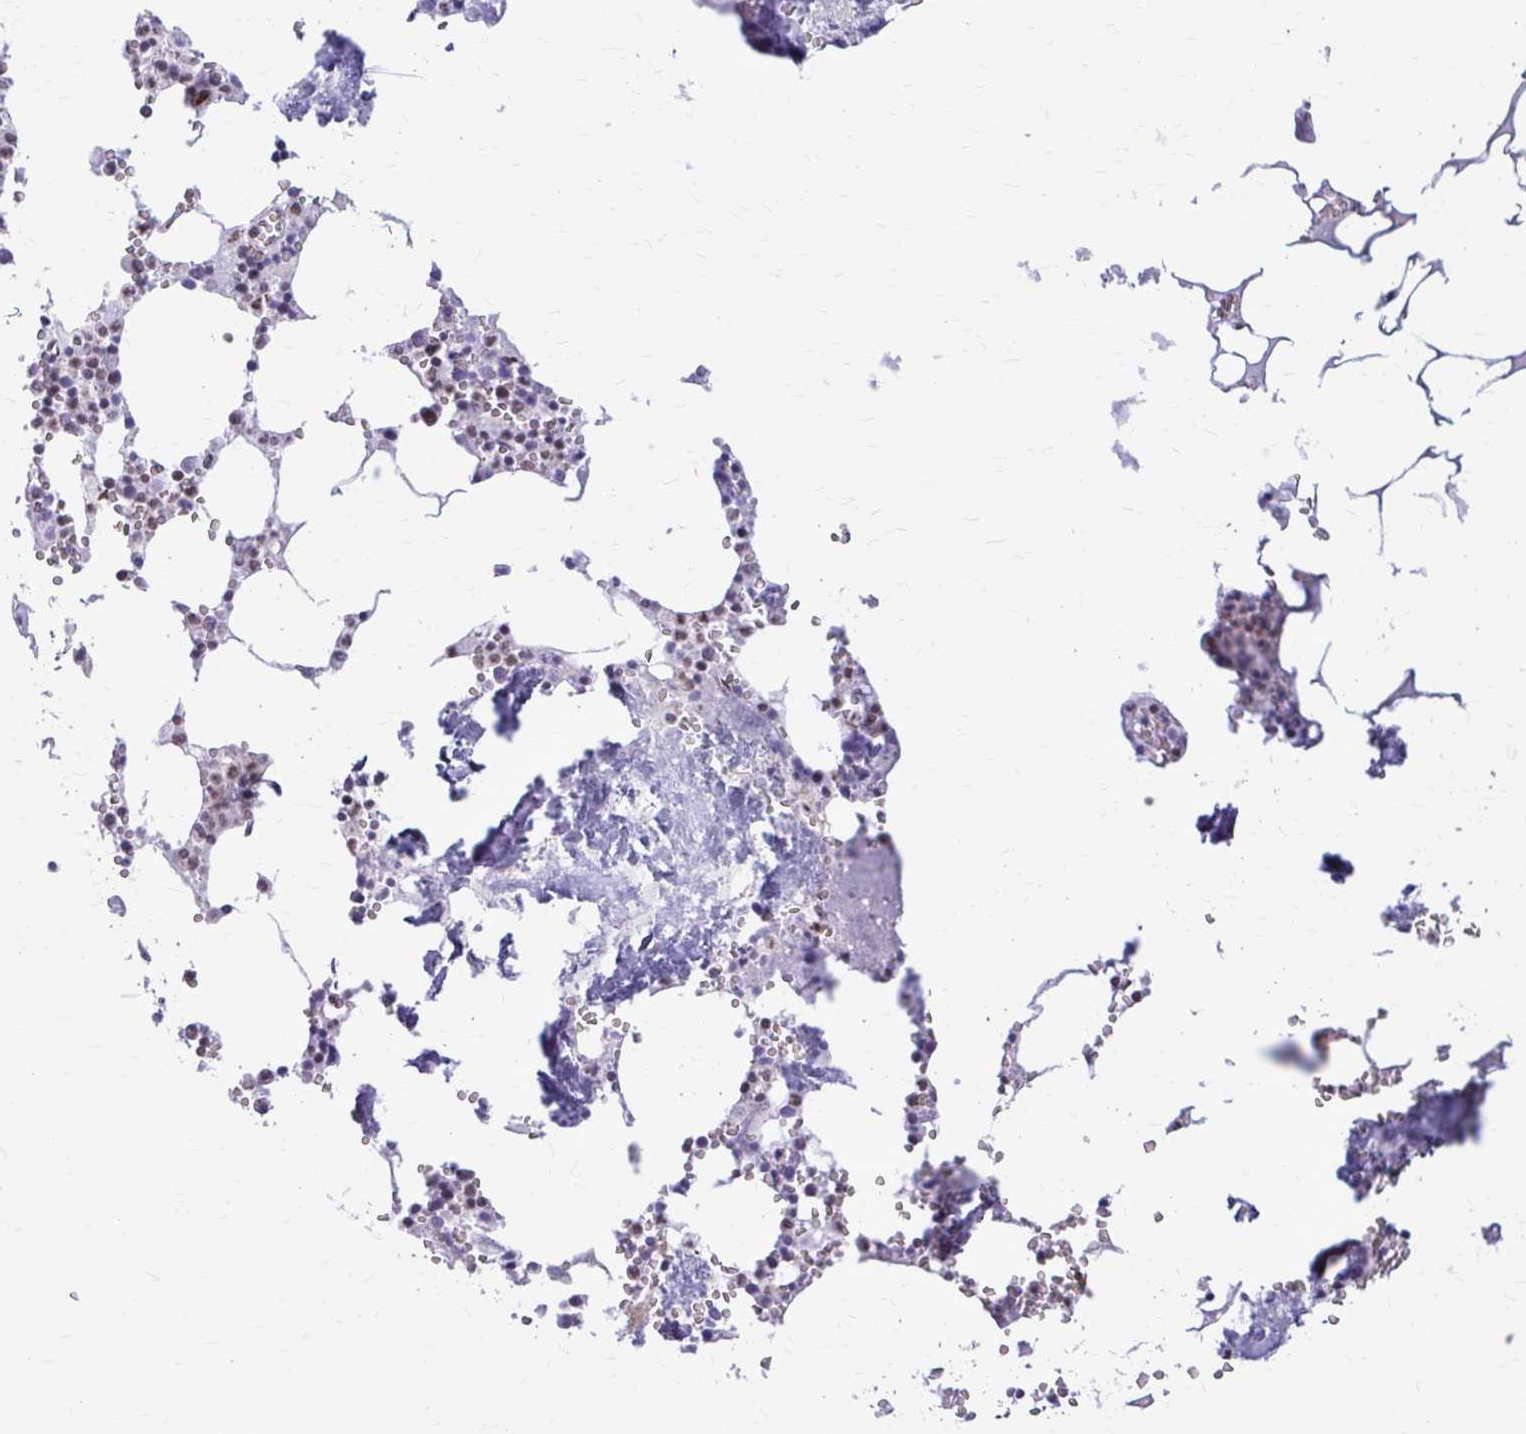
{"staining": {"intensity": "weak", "quantity": "25%-75%", "location": "nuclear"}, "tissue": "bone marrow", "cell_type": "Hematopoietic cells", "image_type": "normal", "snomed": [{"axis": "morphology", "description": "Normal tissue, NOS"}, {"axis": "topography", "description": "Bone marrow"}], "caption": "This image shows immunohistochemistry (IHC) staining of benign human bone marrow, with low weak nuclear staining in about 25%-75% of hematopoietic cells.", "gene": "NRBF2", "patient": {"sex": "male", "age": 54}}